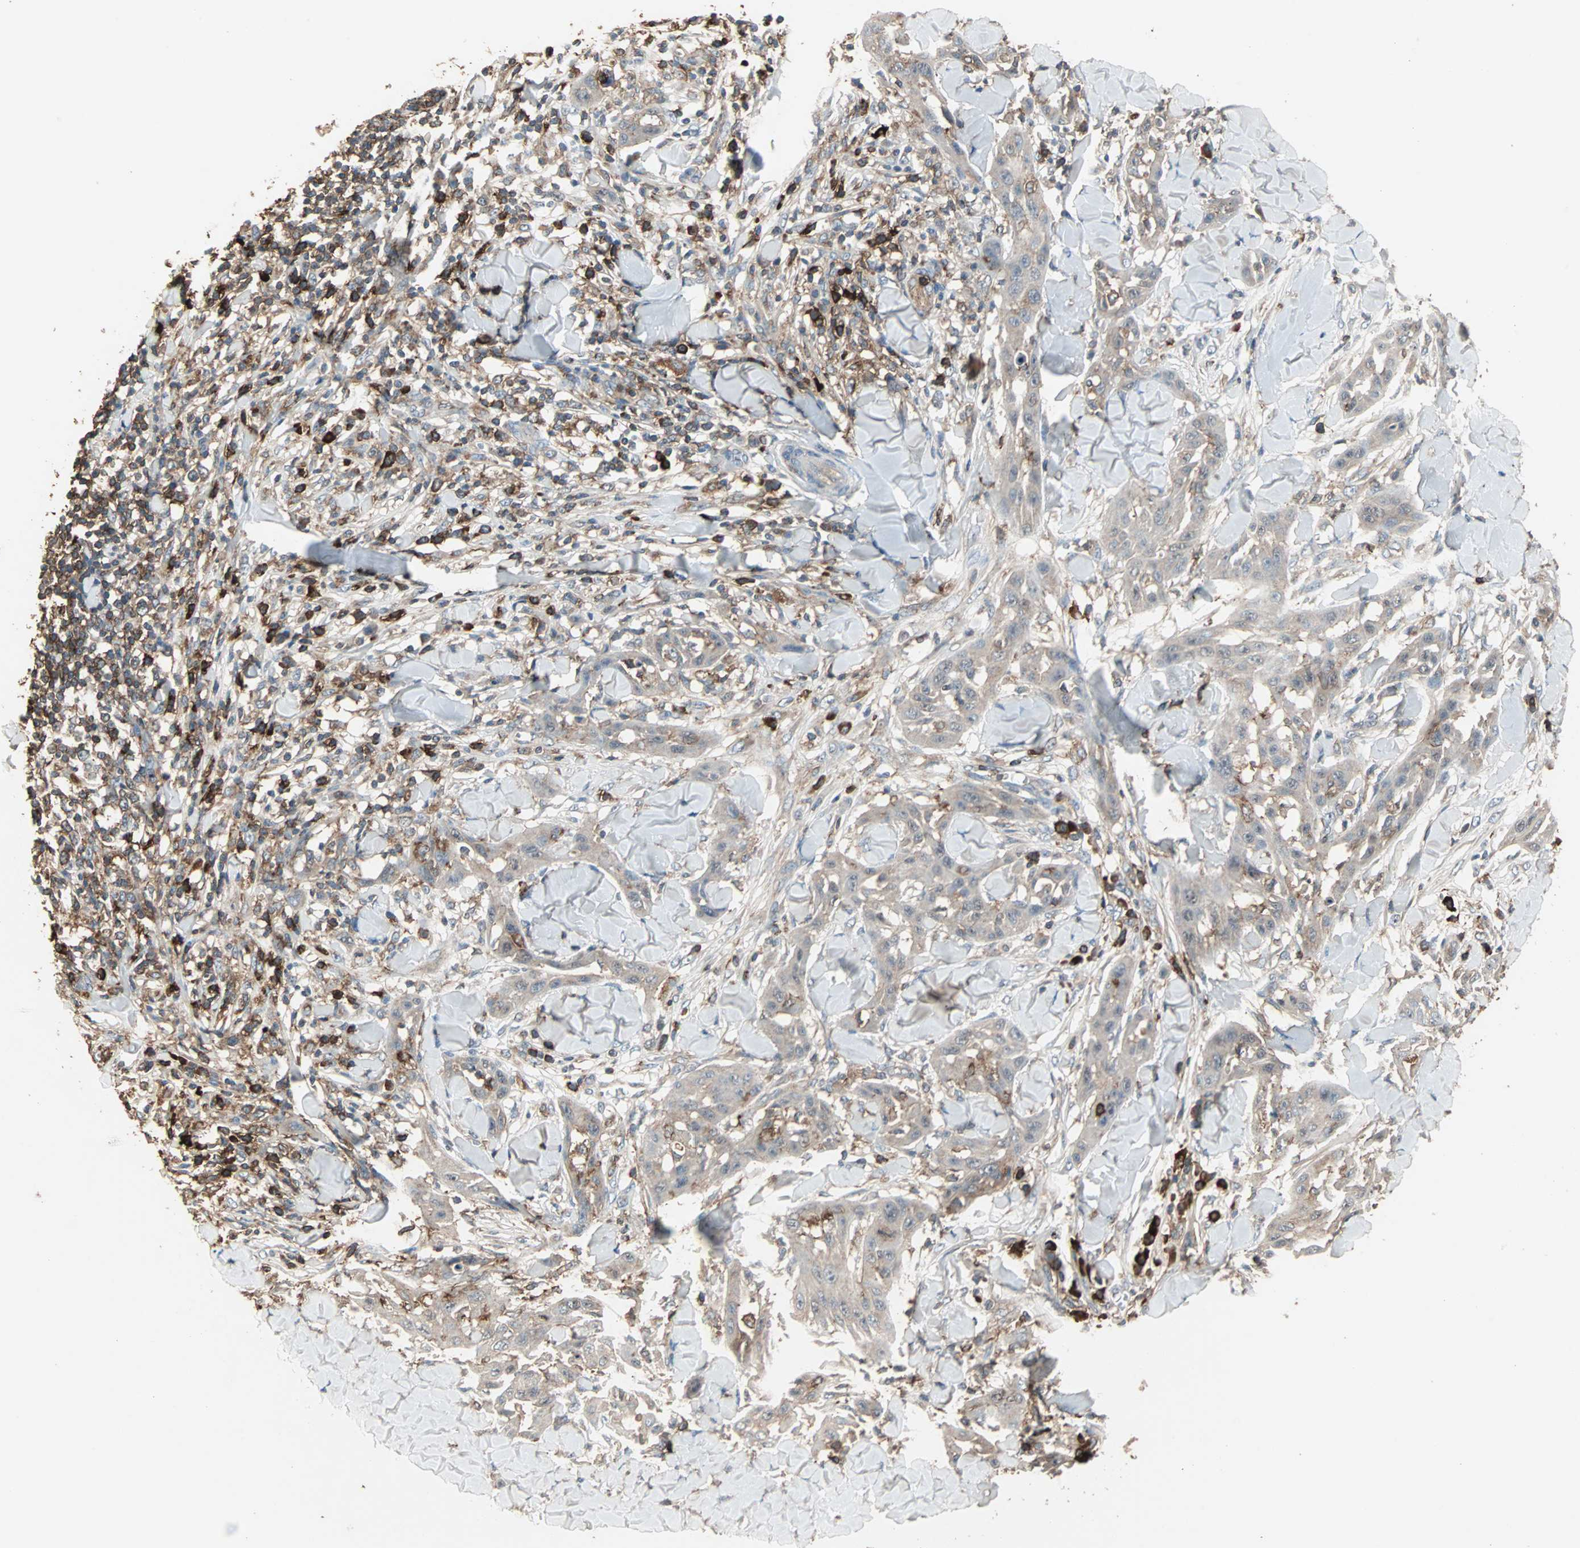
{"staining": {"intensity": "weak", "quantity": "25%-75%", "location": "cytoplasmic/membranous"}, "tissue": "skin cancer", "cell_type": "Tumor cells", "image_type": "cancer", "snomed": [{"axis": "morphology", "description": "Squamous cell carcinoma, NOS"}, {"axis": "topography", "description": "Skin"}], "caption": "Immunohistochemical staining of human squamous cell carcinoma (skin) shows low levels of weak cytoplasmic/membranous protein expression in approximately 25%-75% of tumor cells.", "gene": "MMP3", "patient": {"sex": "male", "age": 24}}